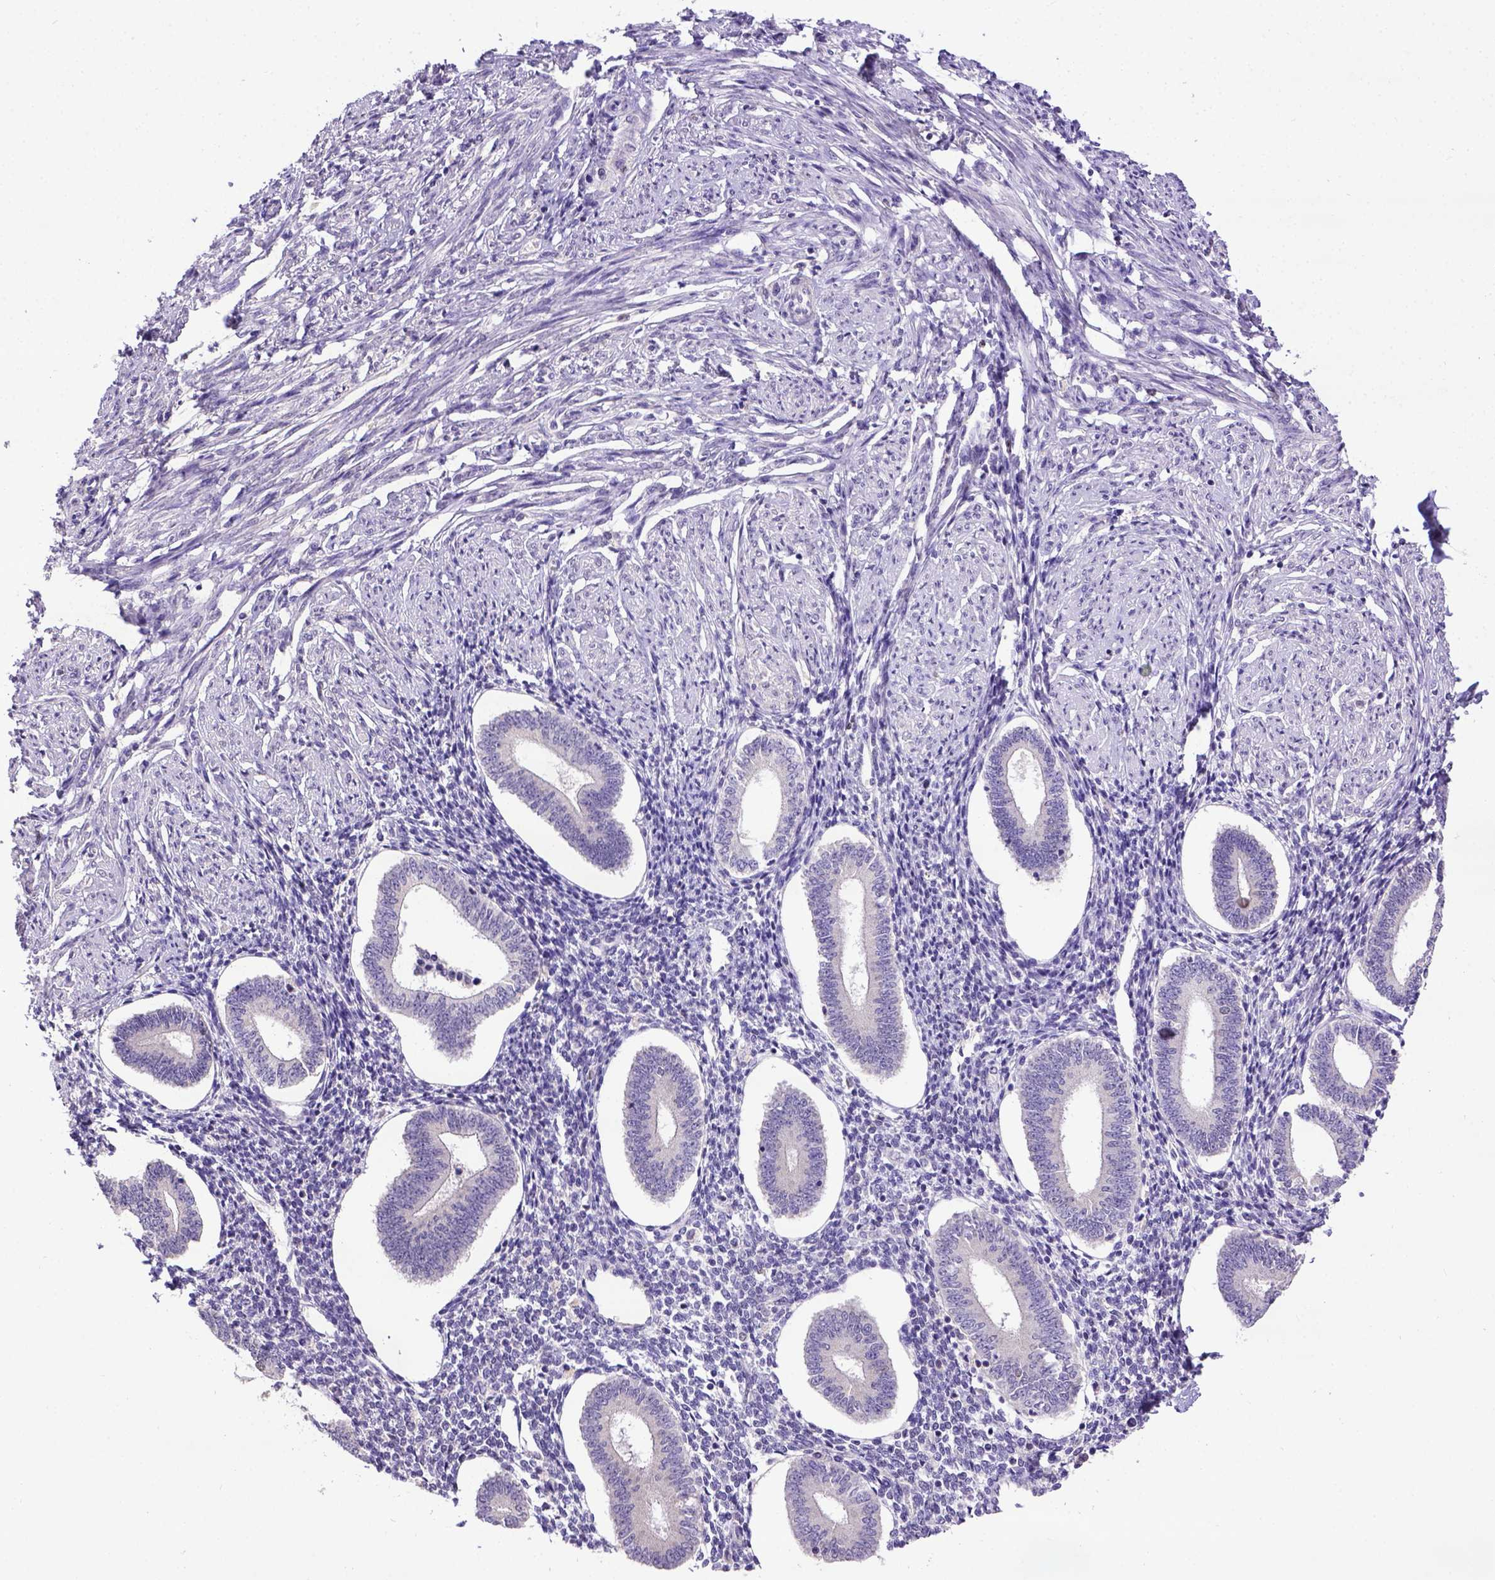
{"staining": {"intensity": "negative", "quantity": "none", "location": "none"}, "tissue": "endometrium", "cell_type": "Cells in endometrial stroma", "image_type": "normal", "snomed": [{"axis": "morphology", "description": "Normal tissue, NOS"}, {"axis": "topography", "description": "Endometrium"}], "caption": "High magnification brightfield microscopy of unremarkable endometrium stained with DAB (3,3'-diaminobenzidine) (brown) and counterstained with hematoxylin (blue): cells in endometrial stroma show no significant staining. The staining is performed using DAB brown chromogen with nuclei counter-stained in using hematoxylin.", "gene": "CDKN1A", "patient": {"sex": "female", "age": 40}}